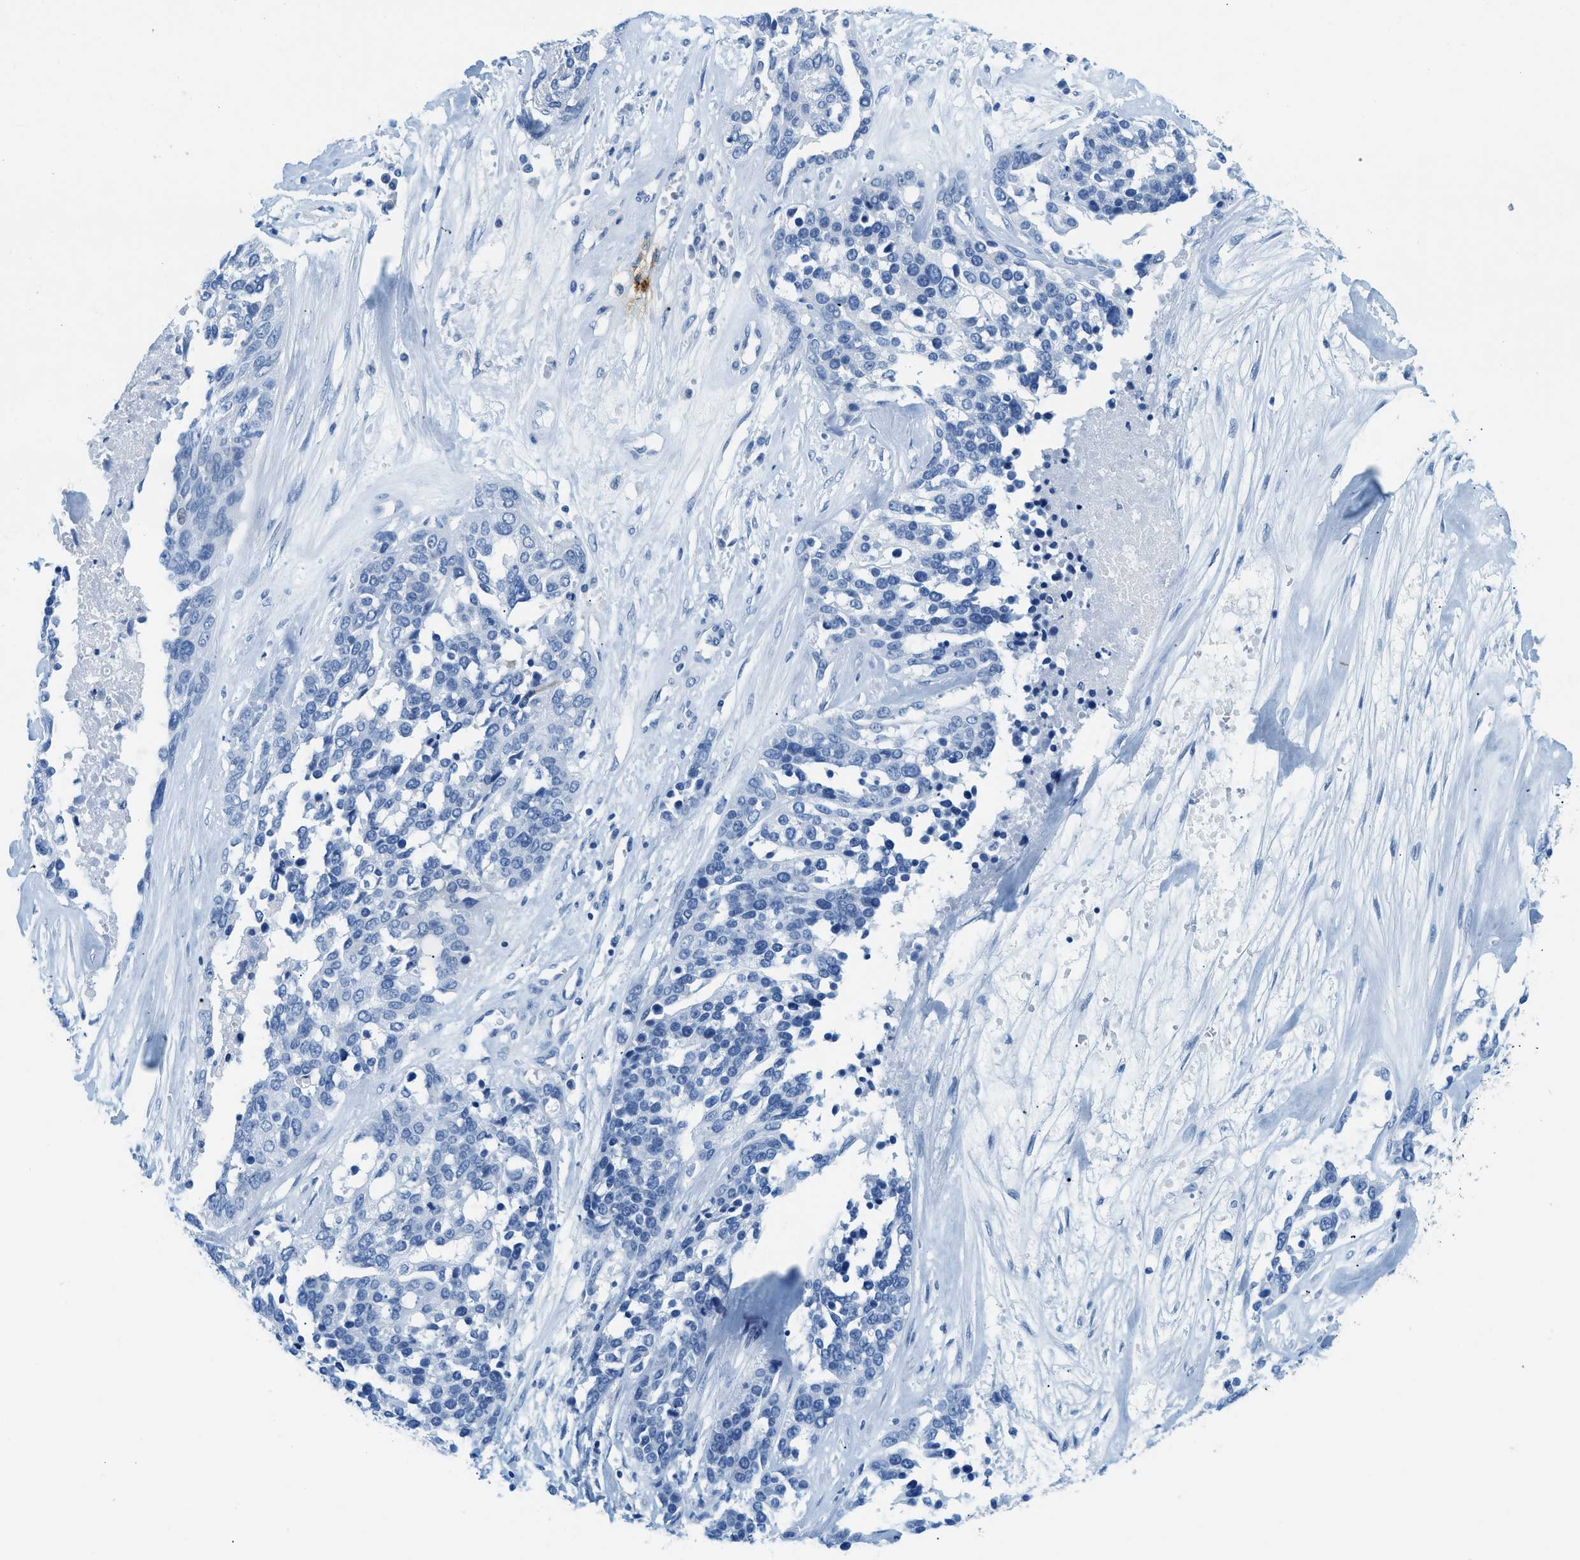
{"staining": {"intensity": "negative", "quantity": "none", "location": "none"}, "tissue": "ovarian cancer", "cell_type": "Tumor cells", "image_type": "cancer", "snomed": [{"axis": "morphology", "description": "Cystadenocarcinoma, serous, NOS"}, {"axis": "topography", "description": "Ovary"}], "caption": "This photomicrograph is of ovarian serous cystadenocarcinoma stained with IHC to label a protein in brown with the nuclei are counter-stained blue. There is no expression in tumor cells.", "gene": "TPSAB1", "patient": {"sex": "female", "age": 44}}